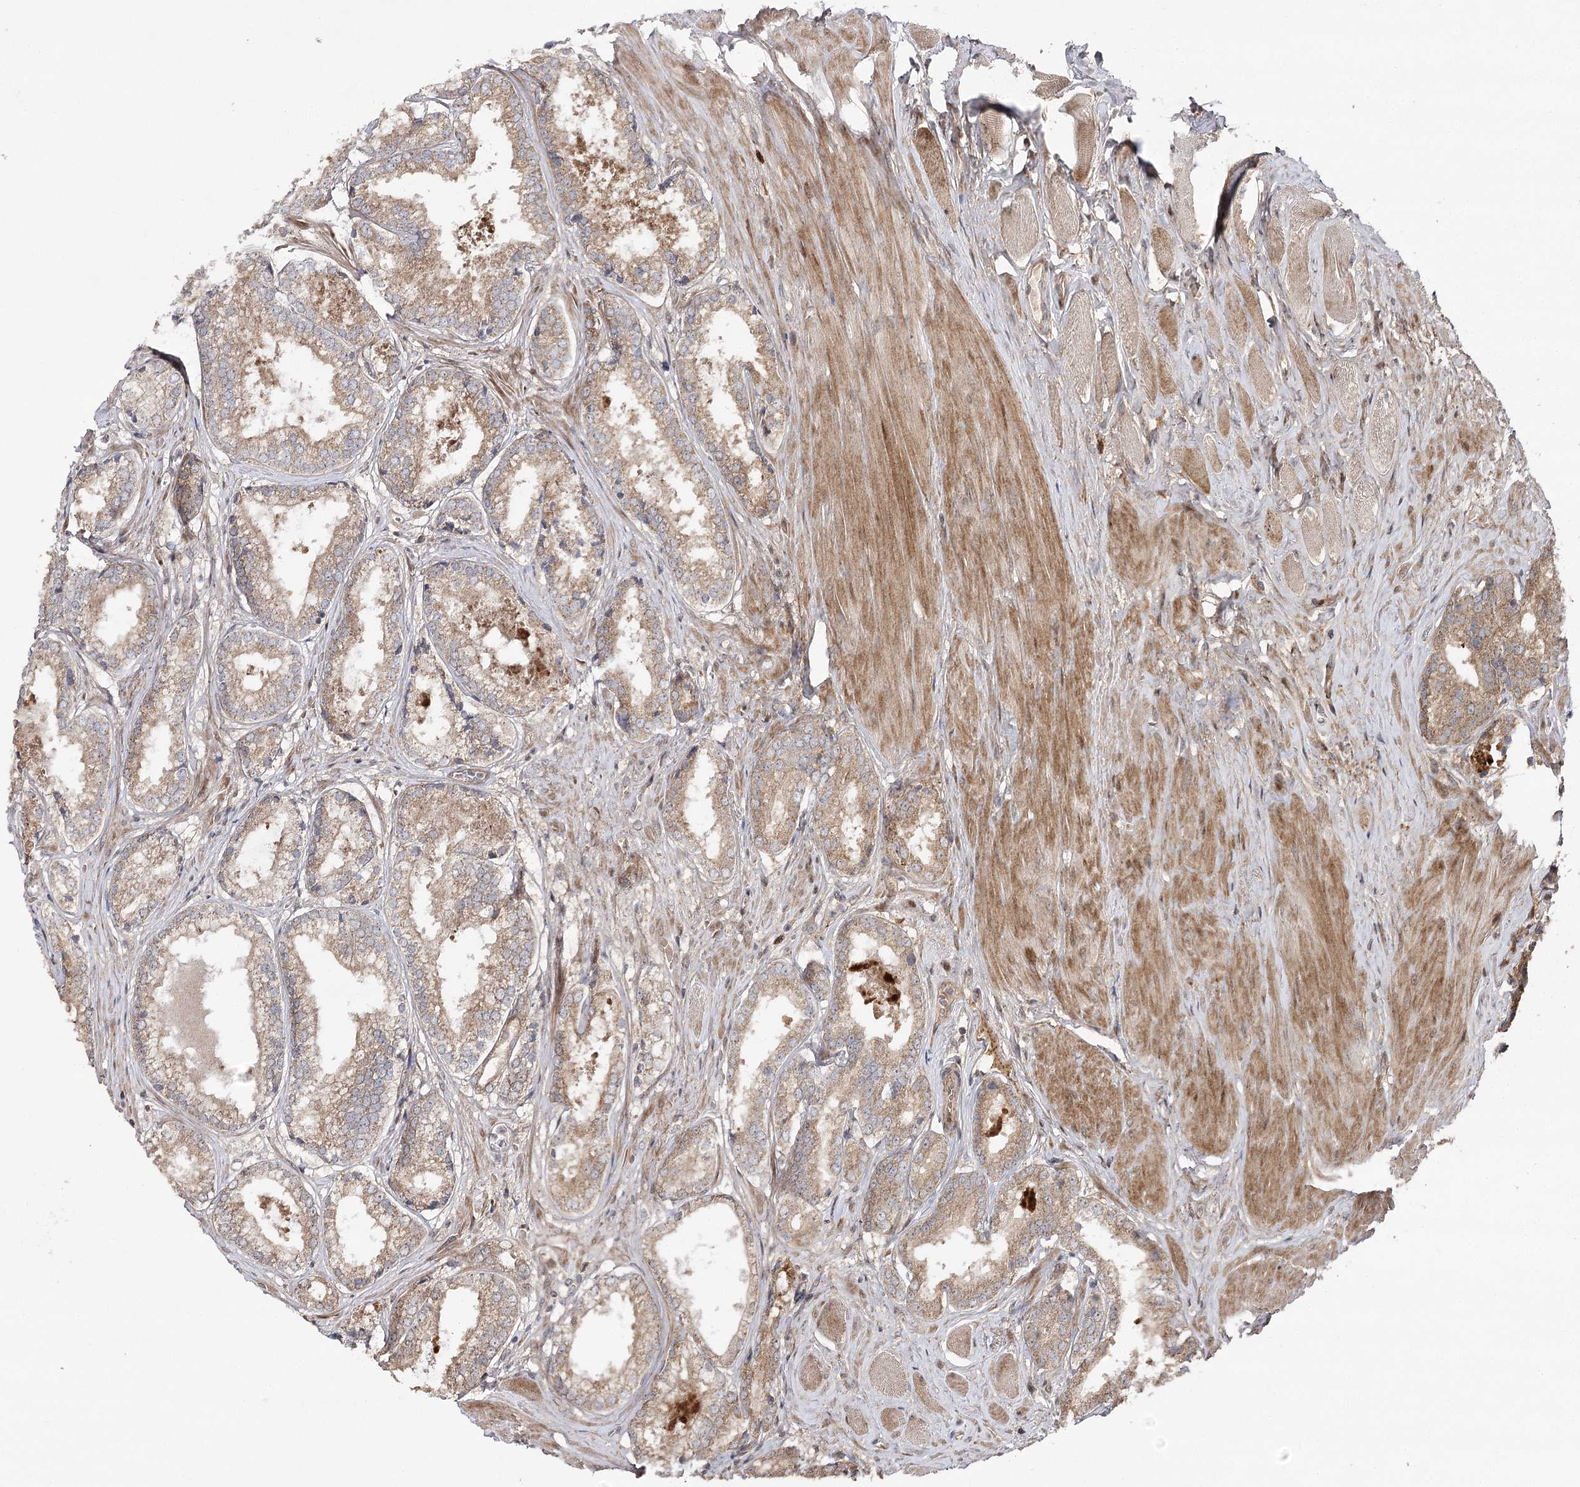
{"staining": {"intensity": "weak", "quantity": ">75%", "location": "cytoplasmic/membranous"}, "tissue": "prostate cancer", "cell_type": "Tumor cells", "image_type": "cancer", "snomed": [{"axis": "morphology", "description": "Adenocarcinoma, Low grade"}, {"axis": "topography", "description": "Prostate"}], "caption": "Immunohistochemical staining of prostate cancer (adenocarcinoma (low-grade)) shows weak cytoplasmic/membranous protein expression in approximately >75% of tumor cells.", "gene": "OBSL1", "patient": {"sex": "male", "age": 64}}